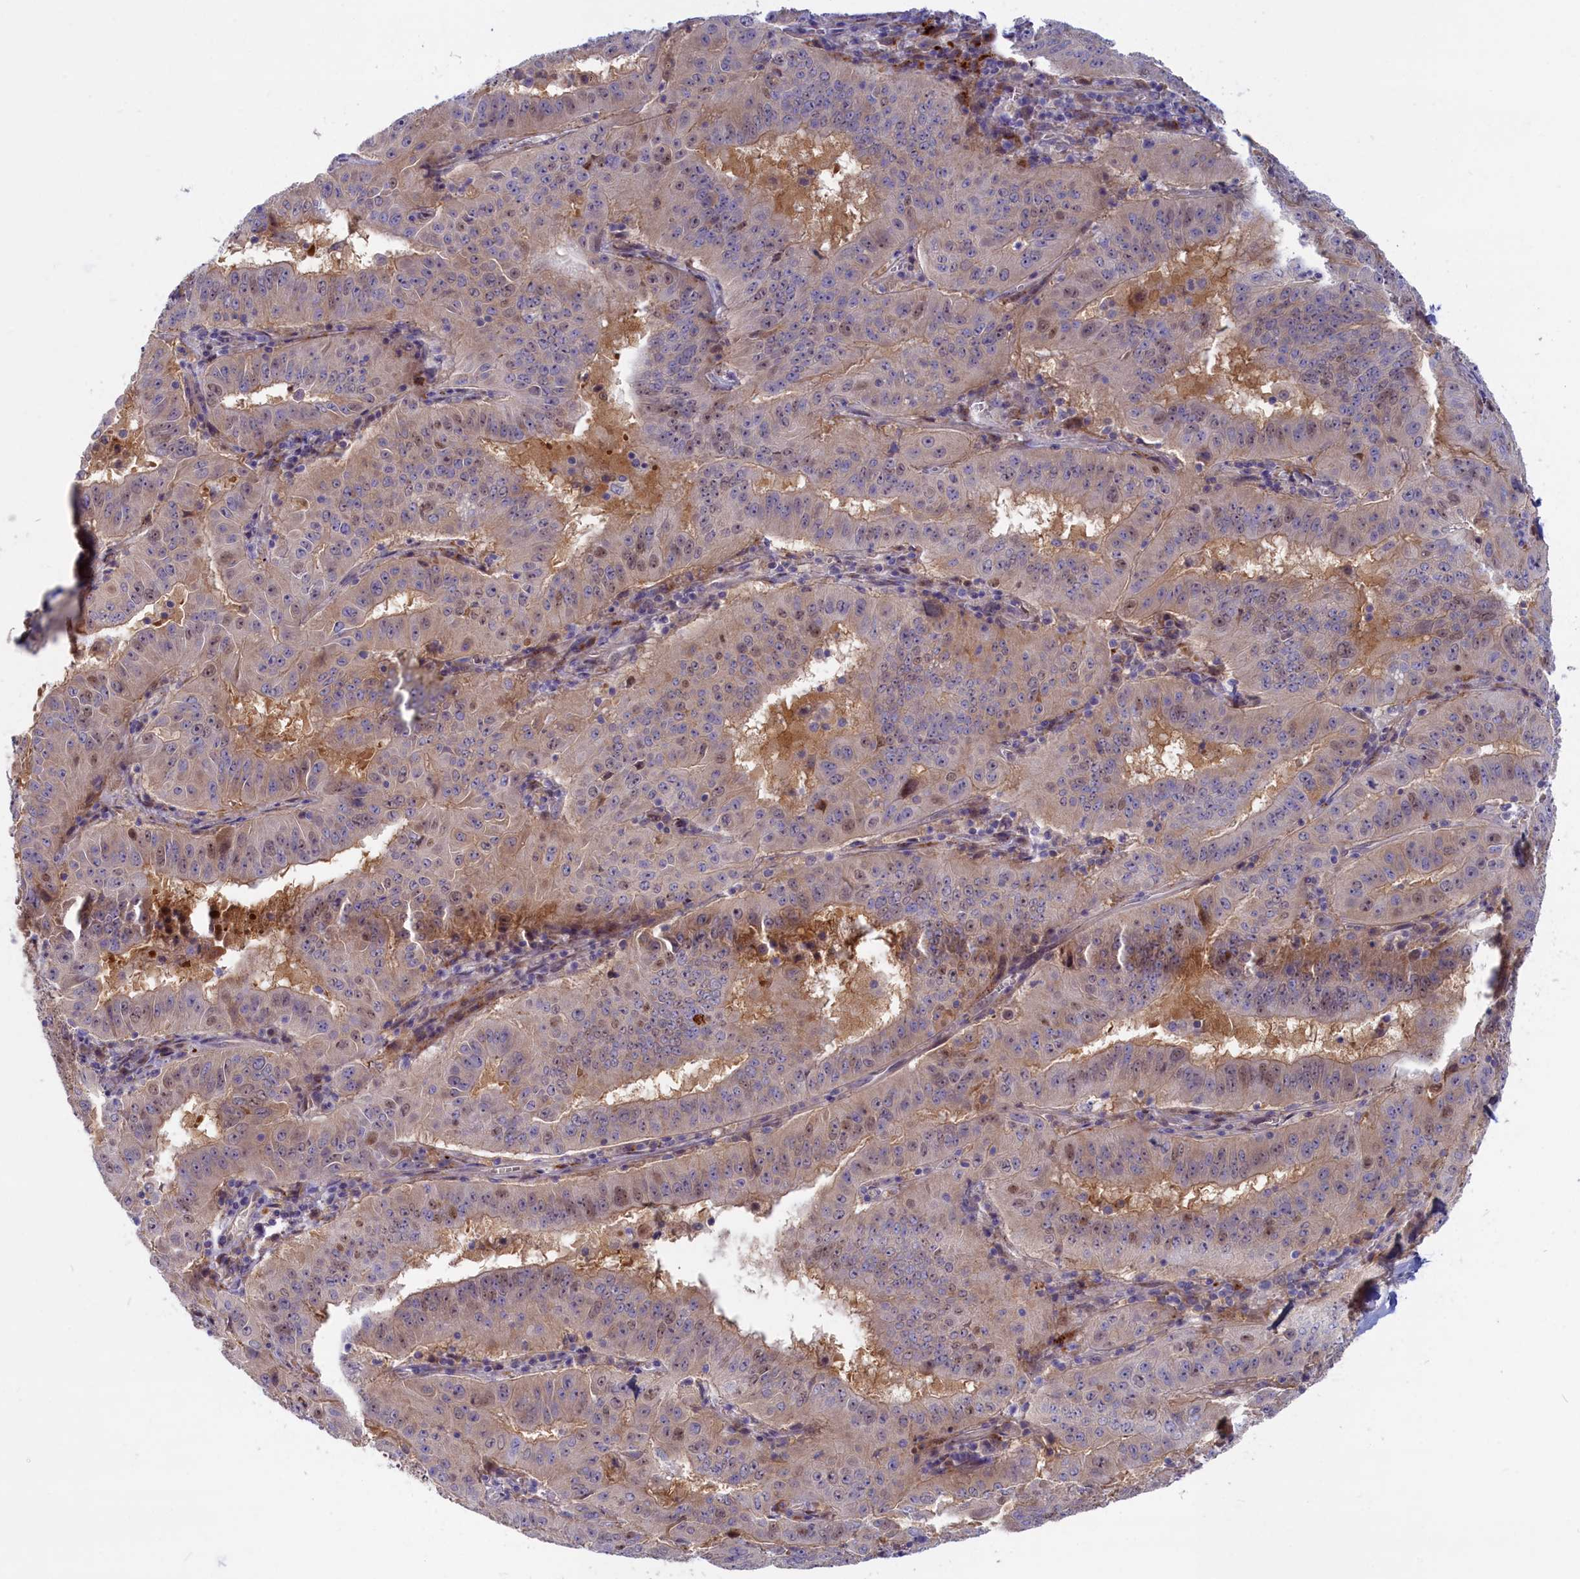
{"staining": {"intensity": "weak", "quantity": "<25%", "location": "cytoplasmic/membranous,nuclear"}, "tissue": "pancreatic cancer", "cell_type": "Tumor cells", "image_type": "cancer", "snomed": [{"axis": "morphology", "description": "Adenocarcinoma, NOS"}, {"axis": "topography", "description": "Pancreas"}], "caption": "Immunohistochemistry (IHC) histopathology image of neoplastic tissue: adenocarcinoma (pancreatic) stained with DAB demonstrates no significant protein positivity in tumor cells.", "gene": "FCSK", "patient": {"sex": "male", "age": 63}}